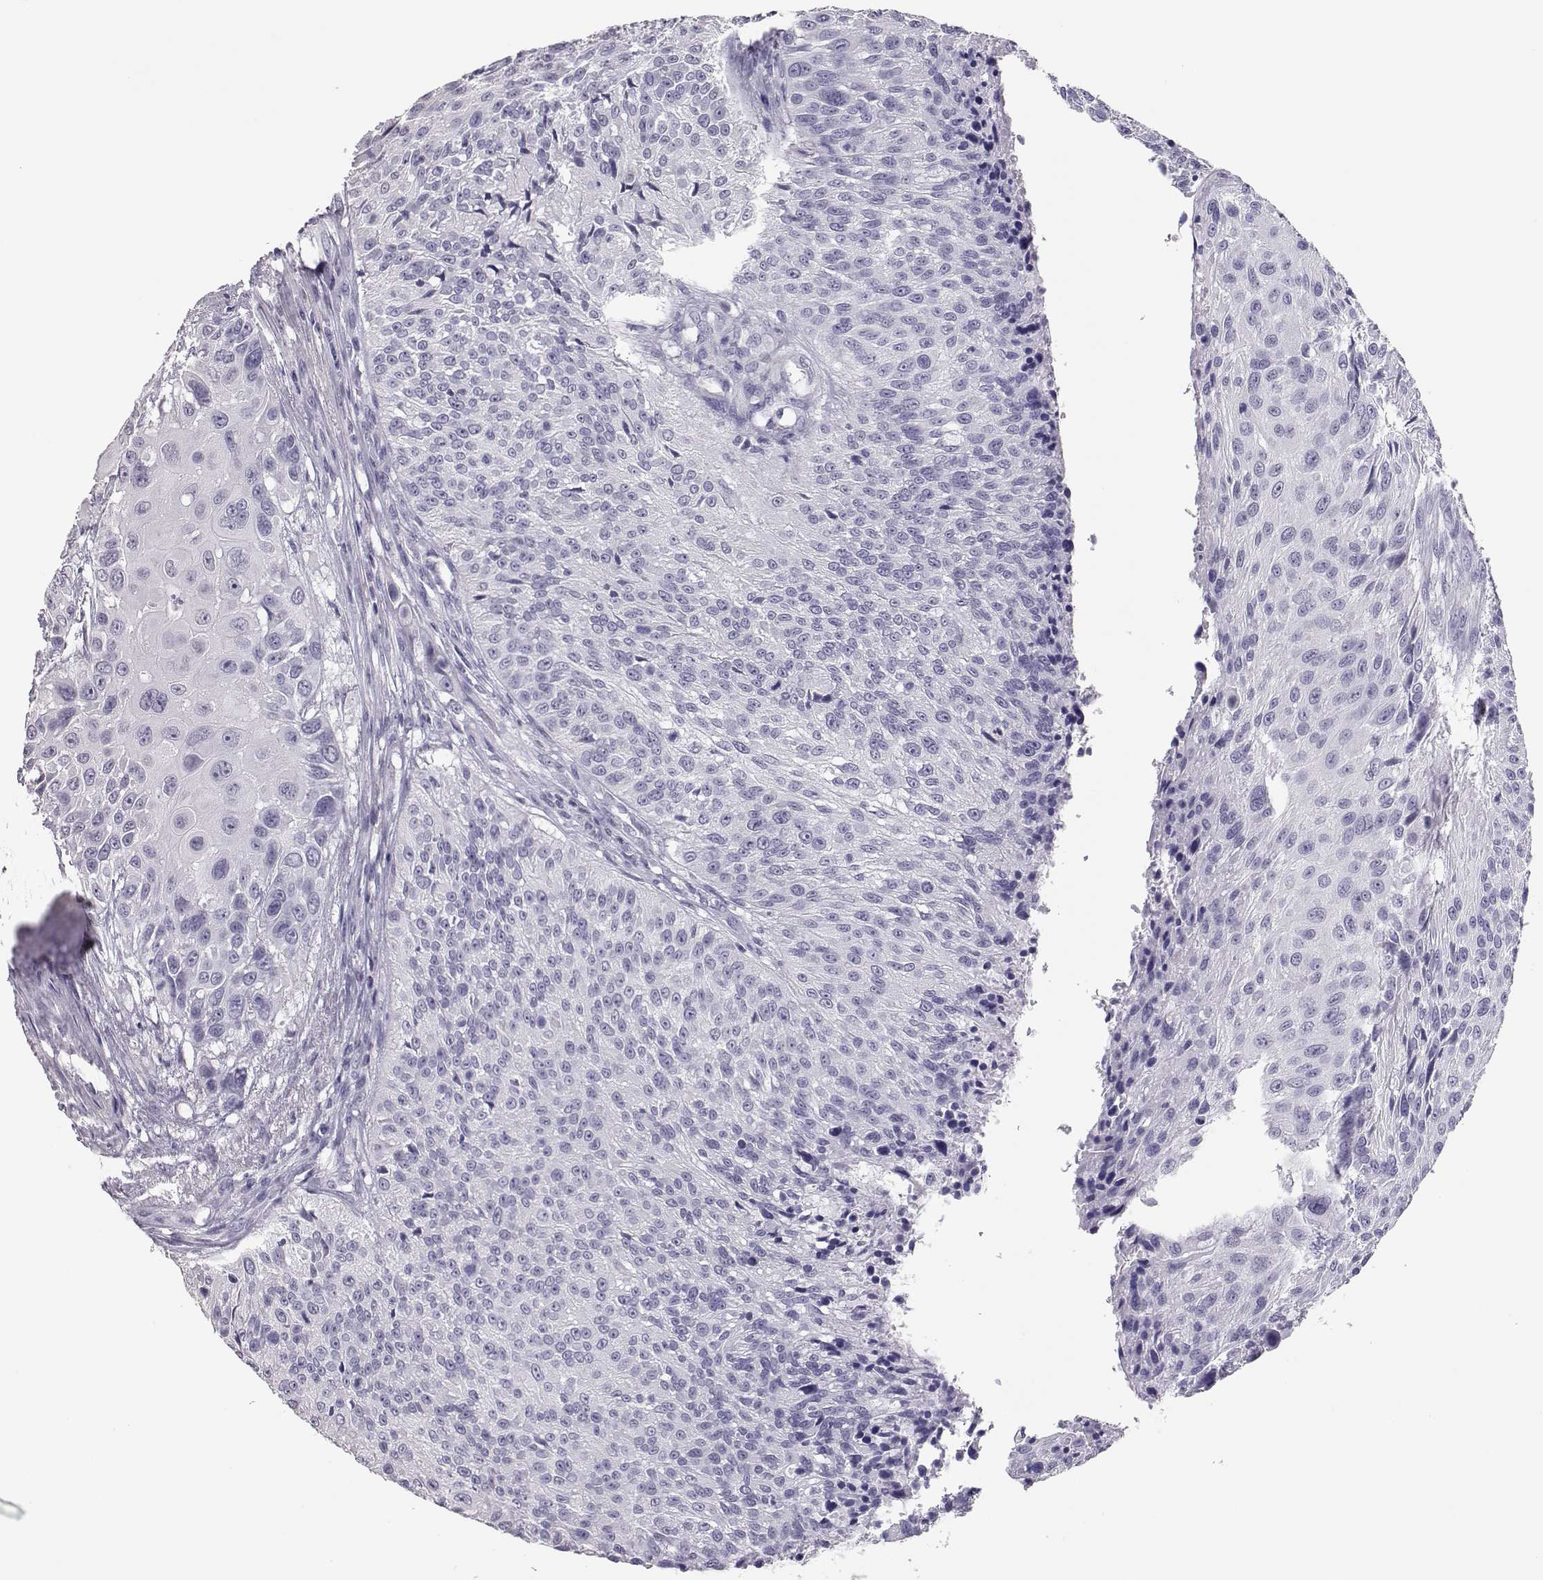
{"staining": {"intensity": "negative", "quantity": "none", "location": "none"}, "tissue": "urothelial cancer", "cell_type": "Tumor cells", "image_type": "cancer", "snomed": [{"axis": "morphology", "description": "Urothelial carcinoma, NOS"}, {"axis": "topography", "description": "Urinary bladder"}], "caption": "IHC of human urothelial cancer exhibits no staining in tumor cells. (Brightfield microscopy of DAB immunohistochemistry (IHC) at high magnification).", "gene": "PMCH", "patient": {"sex": "male", "age": 55}}